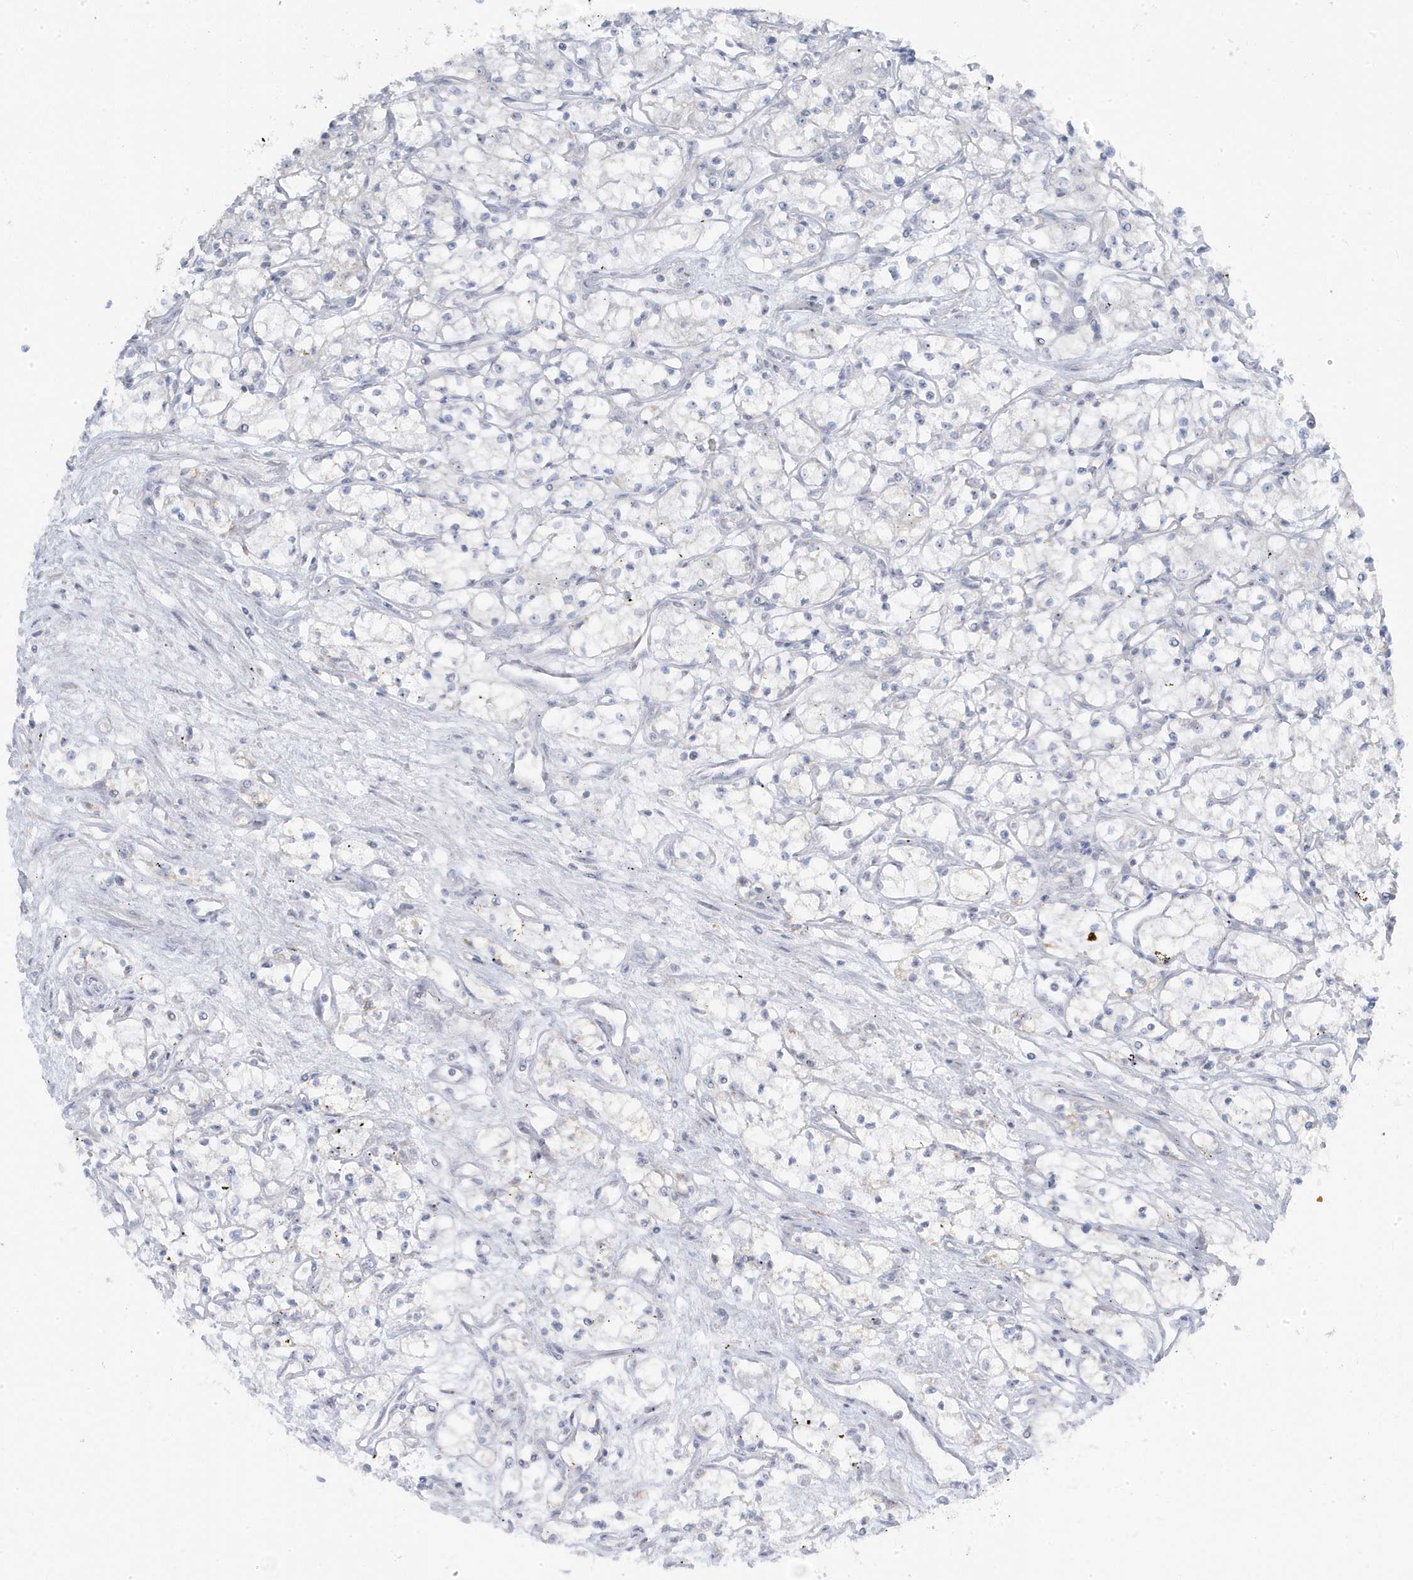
{"staining": {"intensity": "negative", "quantity": "none", "location": "none"}, "tissue": "renal cancer", "cell_type": "Tumor cells", "image_type": "cancer", "snomed": [{"axis": "morphology", "description": "Adenocarcinoma, NOS"}, {"axis": "topography", "description": "Kidney"}], "caption": "Image shows no significant protein positivity in tumor cells of renal cancer.", "gene": "TSEN15", "patient": {"sex": "male", "age": 59}}